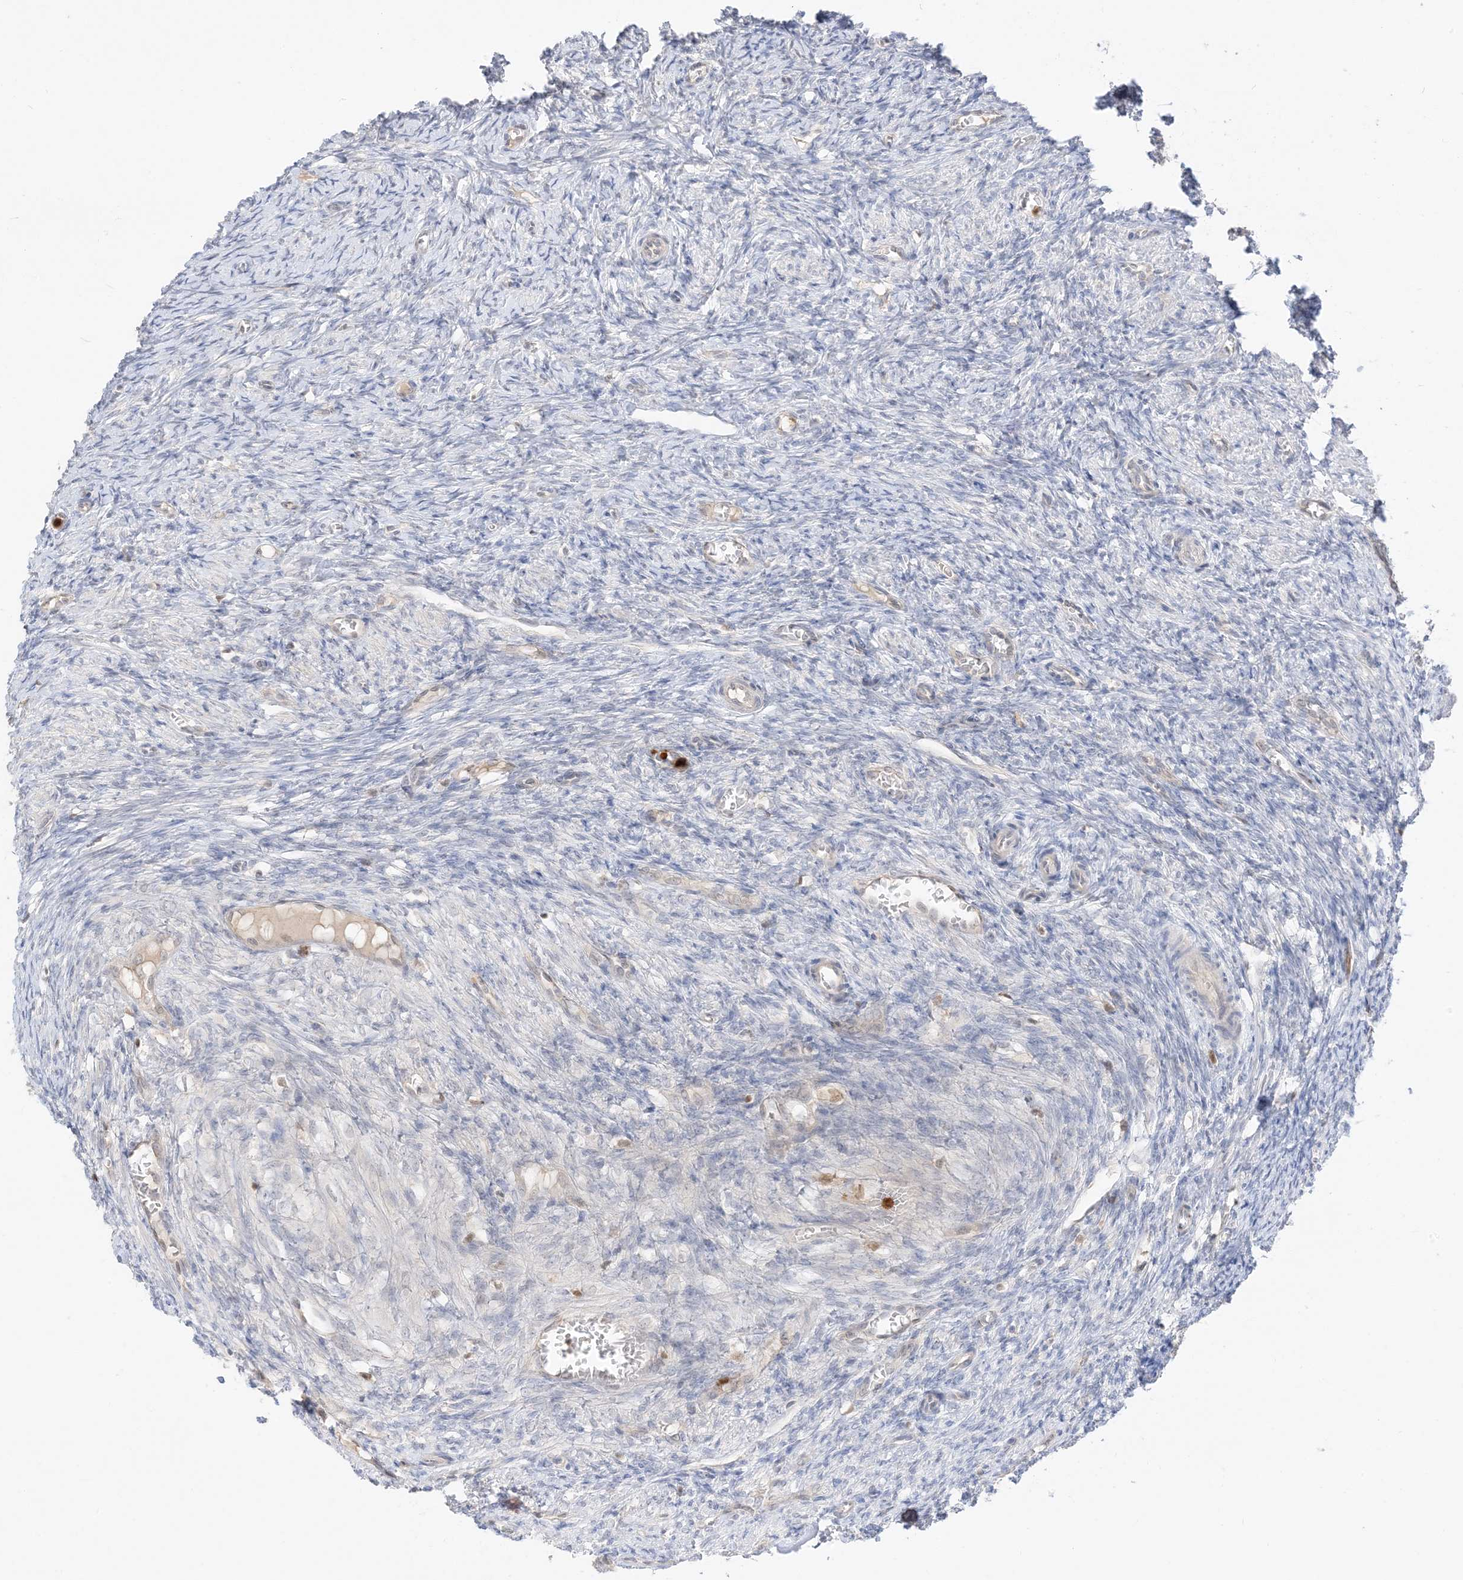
{"staining": {"intensity": "negative", "quantity": "none", "location": "none"}, "tissue": "ovary", "cell_type": "Ovarian stroma cells", "image_type": "normal", "snomed": [{"axis": "morphology", "description": "Normal tissue, NOS"}, {"axis": "topography", "description": "Ovary"}], "caption": "High magnification brightfield microscopy of benign ovary stained with DAB (brown) and counterstained with hematoxylin (blue): ovarian stroma cells show no significant positivity. The staining was performed using DAB (3,3'-diaminobenzidine) to visualize the protein expression in brown, while the nuclei were stained in blue with hematoxylin (Magnification: 20x).", "gene": "GCA", "patient": {"sex": "female", "age": 27}}